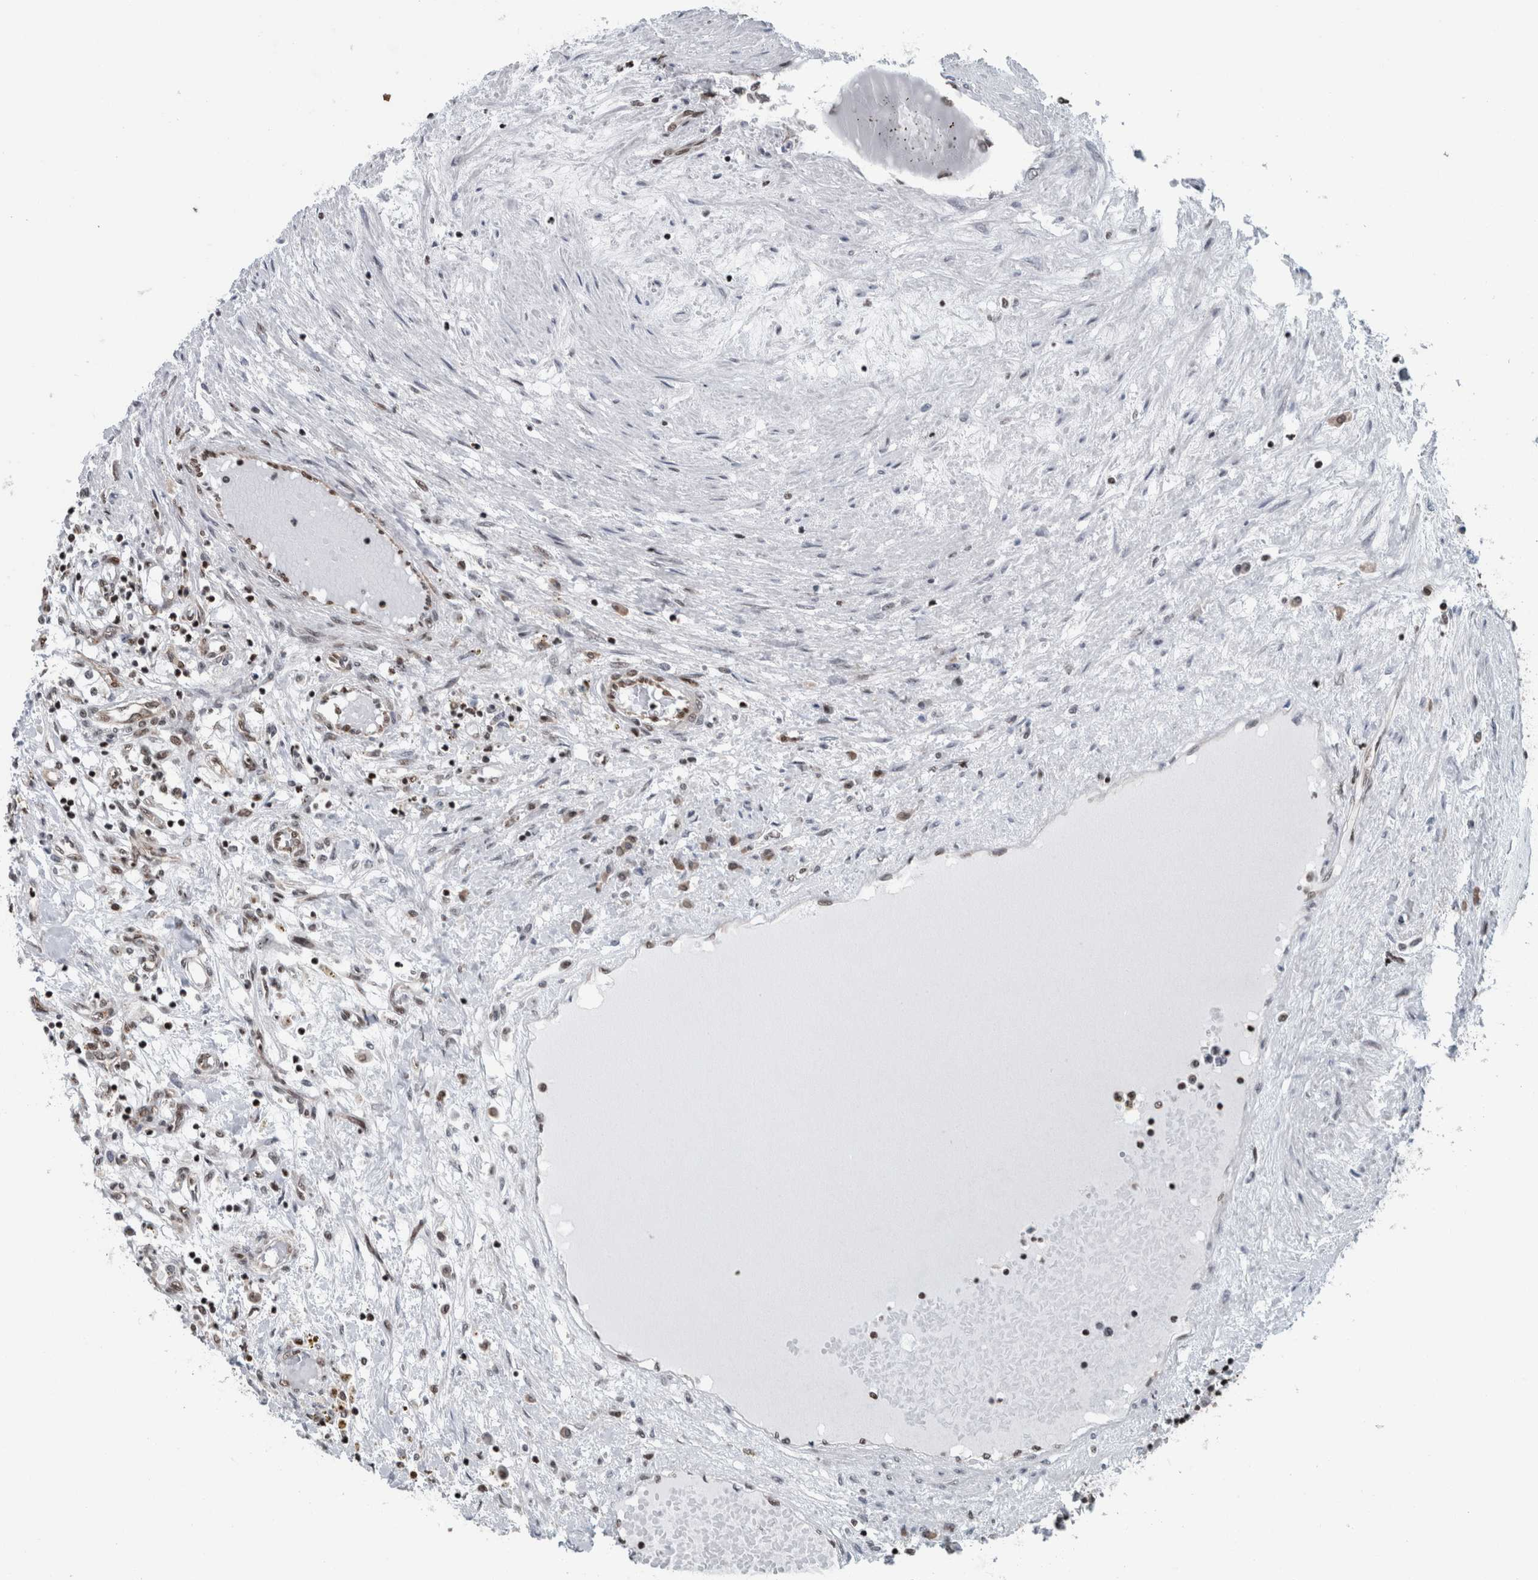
{"staining": {"intensity": "moderate", "quantity": "25%-75%", "location": "nuclear"}, "tissue": "renal cancer", "cell_type": "Tumor cells", "image_type": "cancer", "snomed": [{"axis": "morphology", "description": "Adenocarcinoma, NOS"}, {"axis": "topography", "description": "Kidney"}], "caption": "Immunohistochemistry (IHC) photomicrograph of human adenocarcinoma (renal) stained for a protein (brown), which demonstrates medium levels of moderate nuclear positivity in about 25%-75% of tumor cells.", "gene": "DNMT3A", "patient": {"sex": "male", "age": 68}}